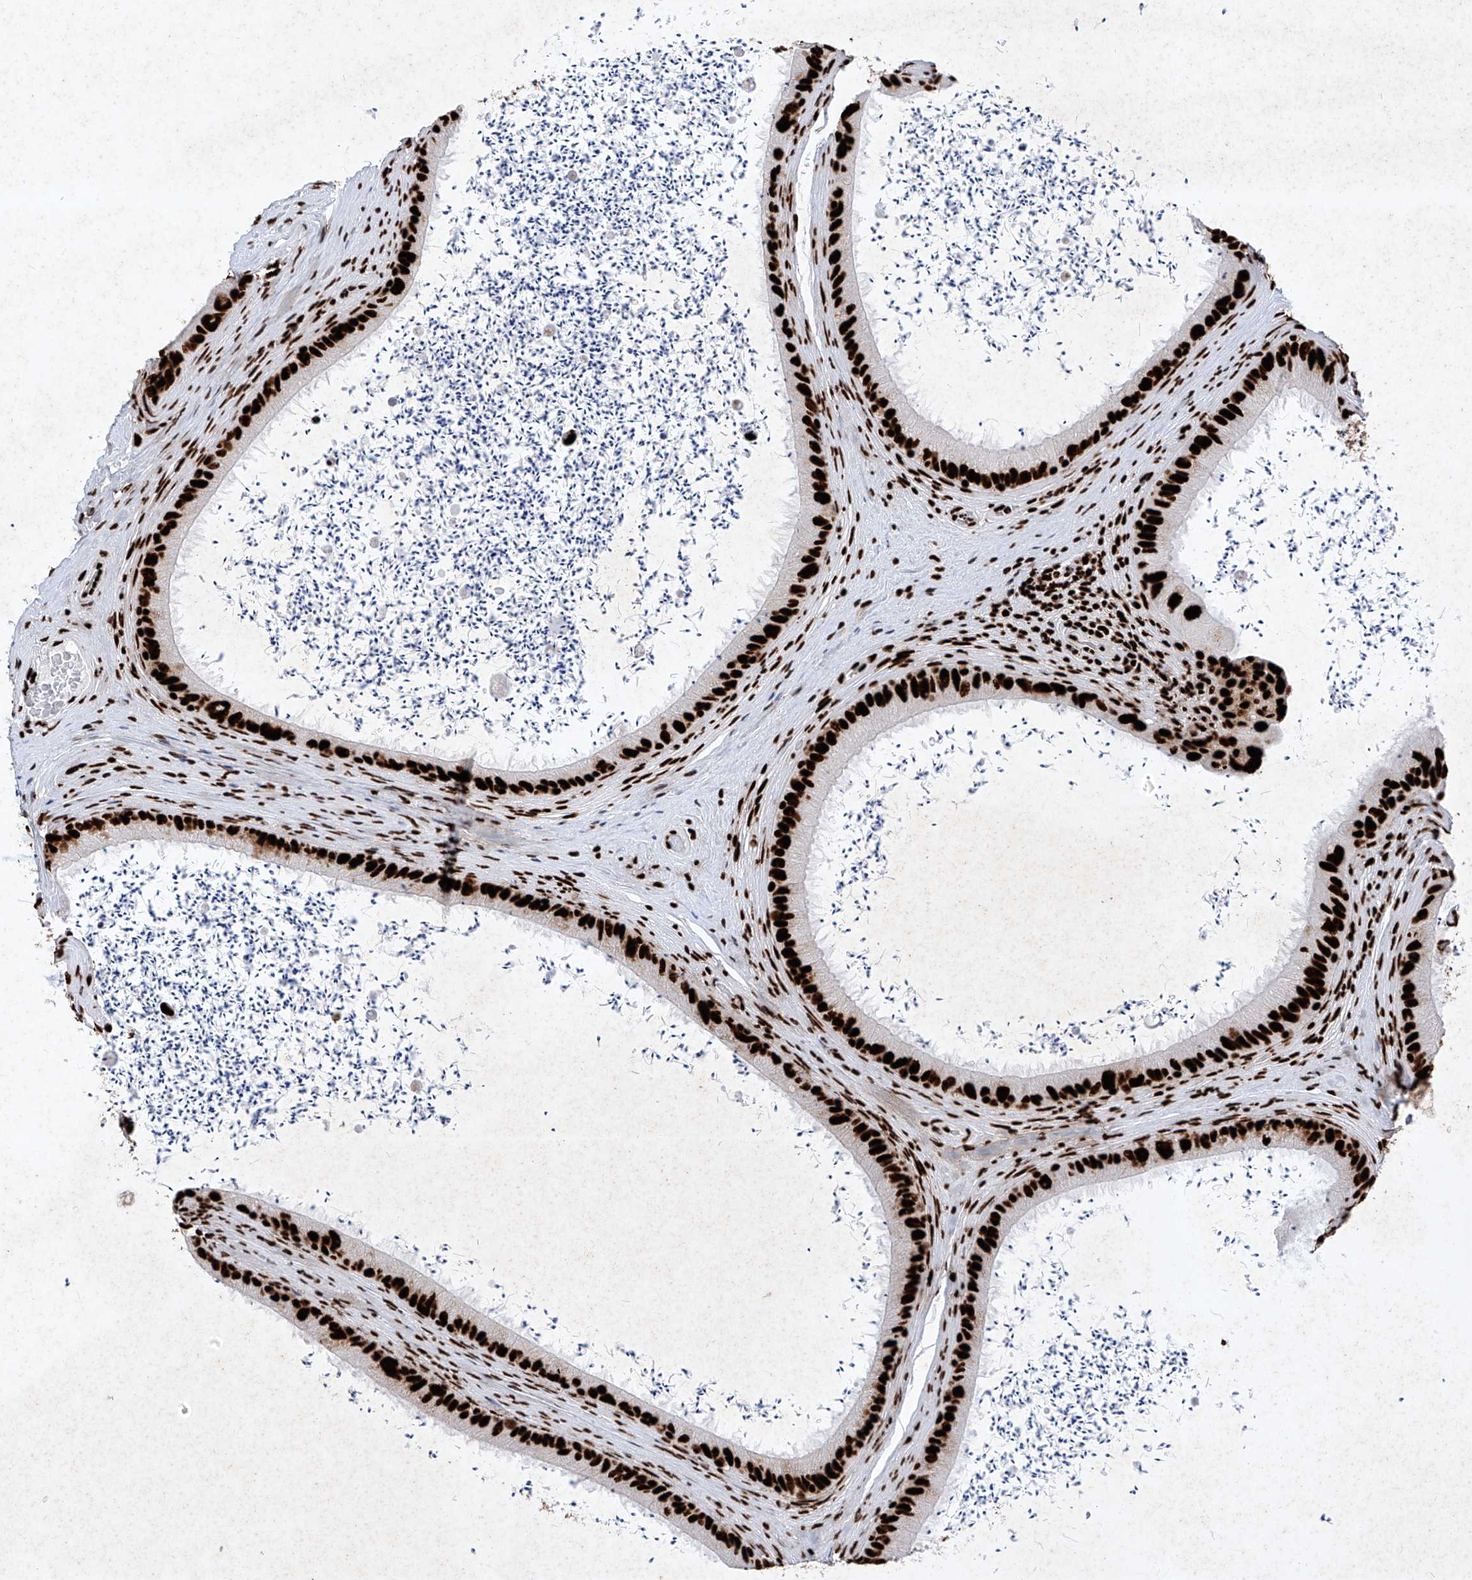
{"staining": {"intensity": "strong", "quantity": ">75%", "location": "nuclear"}, "tissue": "epididymis", "cell_type": "Glandular cells", "image_type": "normal", "snomed": [{"axis": "morphology", "description": "Normal tissue, NOS"}, {"axis": "topography", "description": "Epididymis, spermatic cord, NOS"}], "caption": "Immunohistochemistry (IHC) staining of unremarkable epididymis, which reveals high levels of strong nuclear staining in about >75% of glandular cells indicating strong nuclear protein positivity. The staining was performed using DAB (3,3'-diaminobenzidine) (brown) for protein detection and nuclei were counterstained in hematoxylin (blue).", "gene": "SRSF6", "patient": {"sex": "male", "age": 50}}